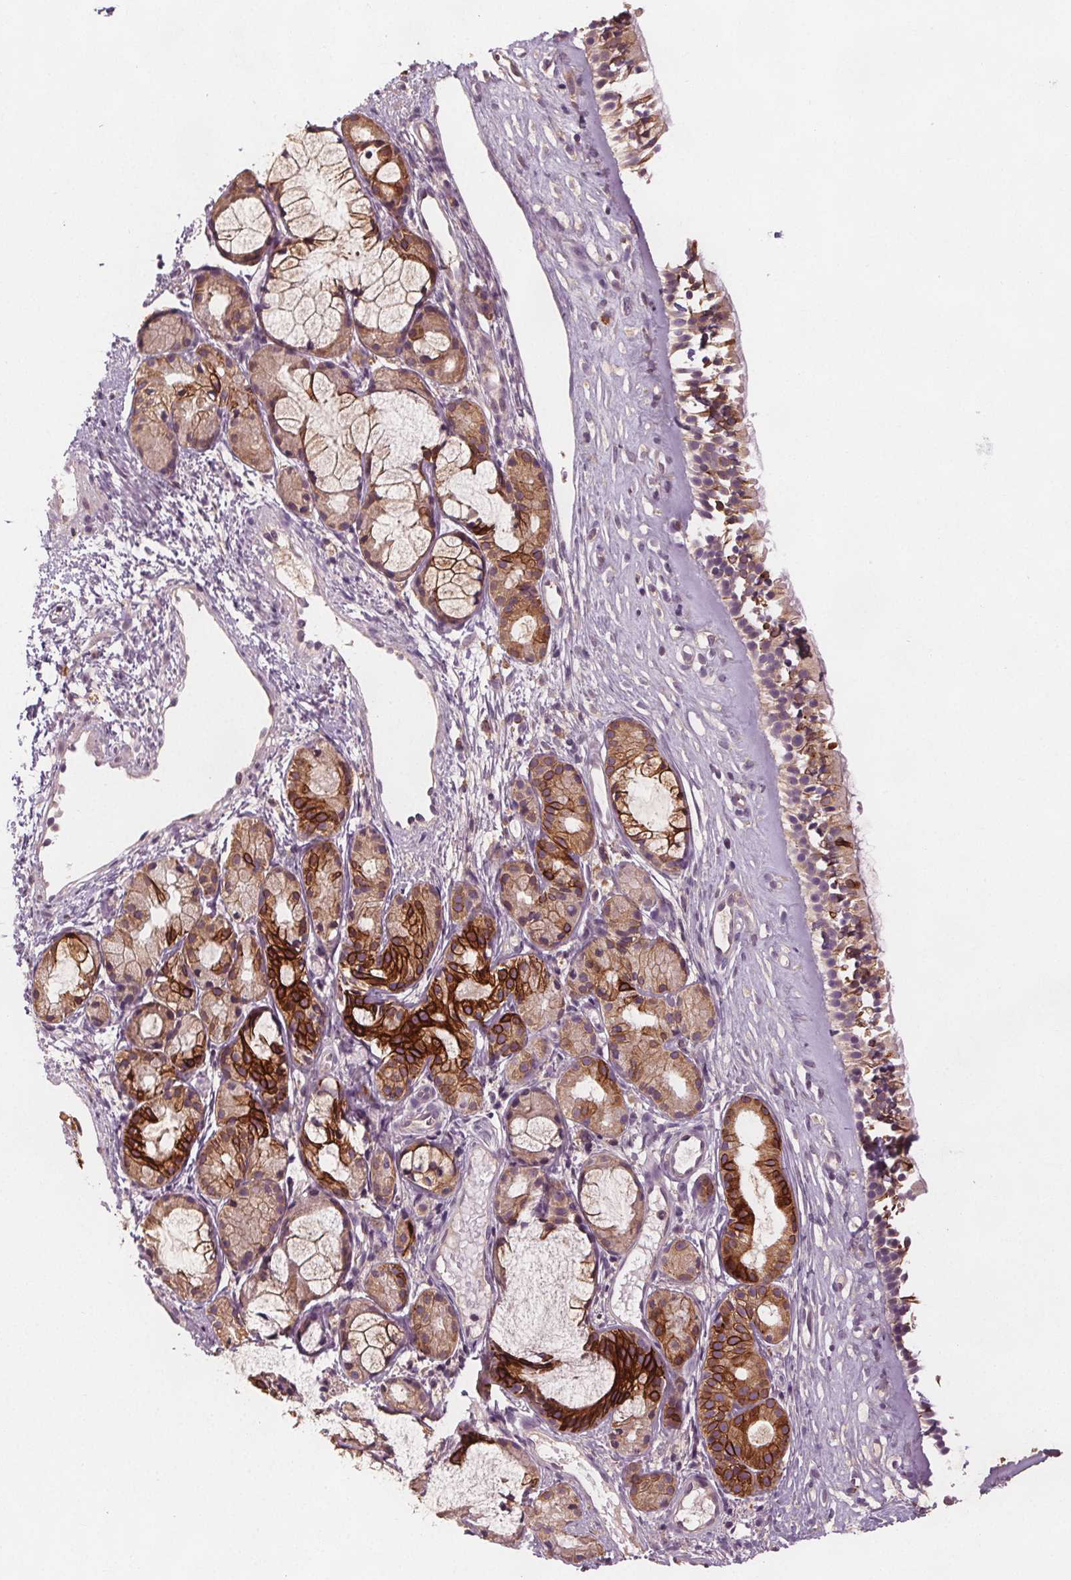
{"staining": {"intensity": "moderate", "quantity": "<25%", "location": "cytoplasmic/membranous"}, "tissue": "nasopharynx", "cell_type": "Respiratory epithelial cells", "image_type": "normal", "snomed": [{"axis": "morphology", "description": "Normal tissue, NOS"}, {"axis": "topography", "description": "Nasopharynx"}], "caption": "IHC image of normal nasopharynx: human nasopharynx stained using immunohistochemistry displays low levels of moderate protein expression localized specifically in the cytoplasmic/membranous of respiratory epithelial cells, appearing as a cytoplasmic/membranous brown color.", "gene": "TMEM80", "patient": {"sex": "female", "age": 52}}